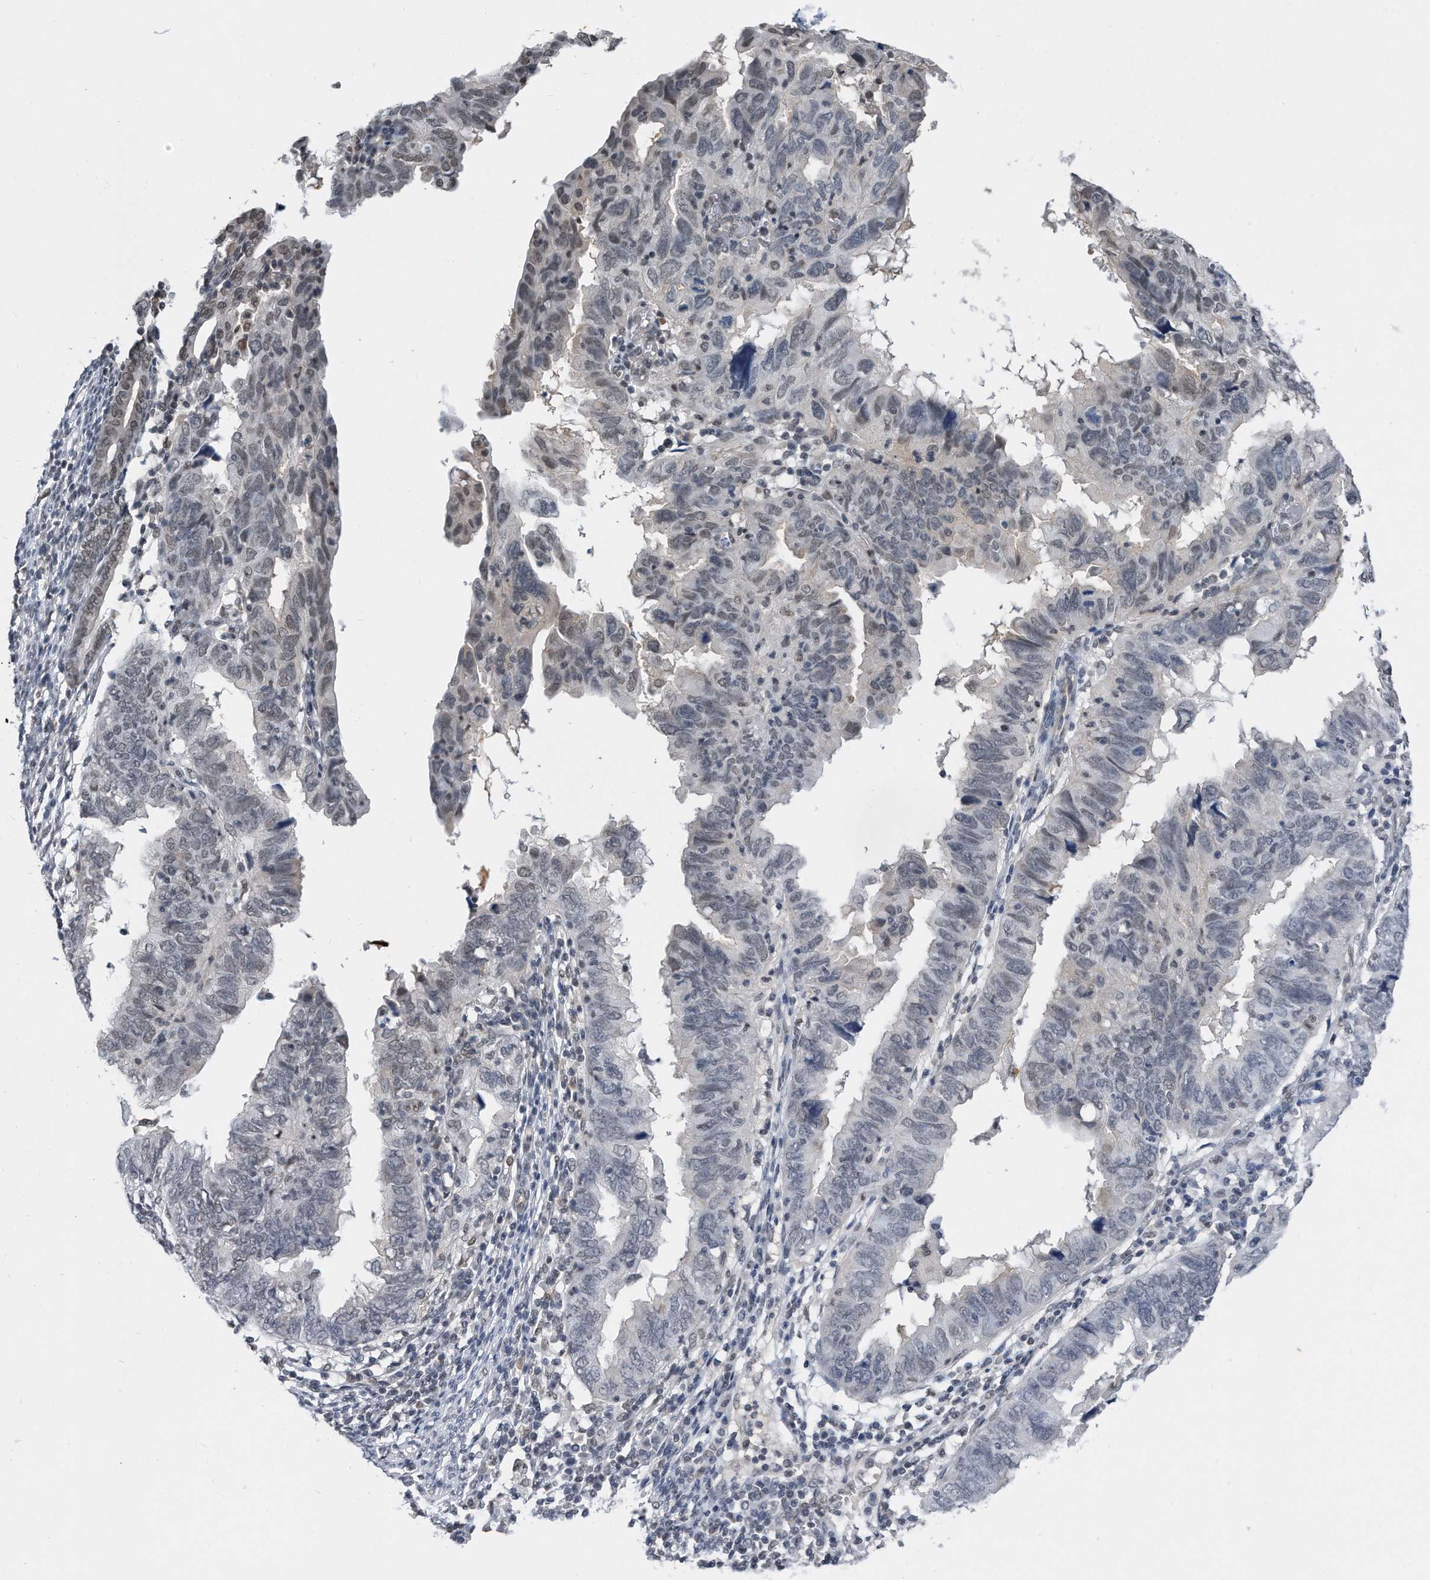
{"staining": {"intensity": "negative", "quantity": "none", "location": "none"}, "tissue": "endometrial cancer", "cell_type": "Tumor cells", "image_type": "cancer", "snomed": [{"axis": "morphology", "description": "Adenocarcinoma, NOS"}, {"axis": "topography", "description": "Uterus"}], "caption": "Endometrial cancer stained for a protein using immunohistochemistry demonstrates no positivity tumor cells.", "gene": "TP53INP1", "patient": {"sex": "female", "age": 77}}